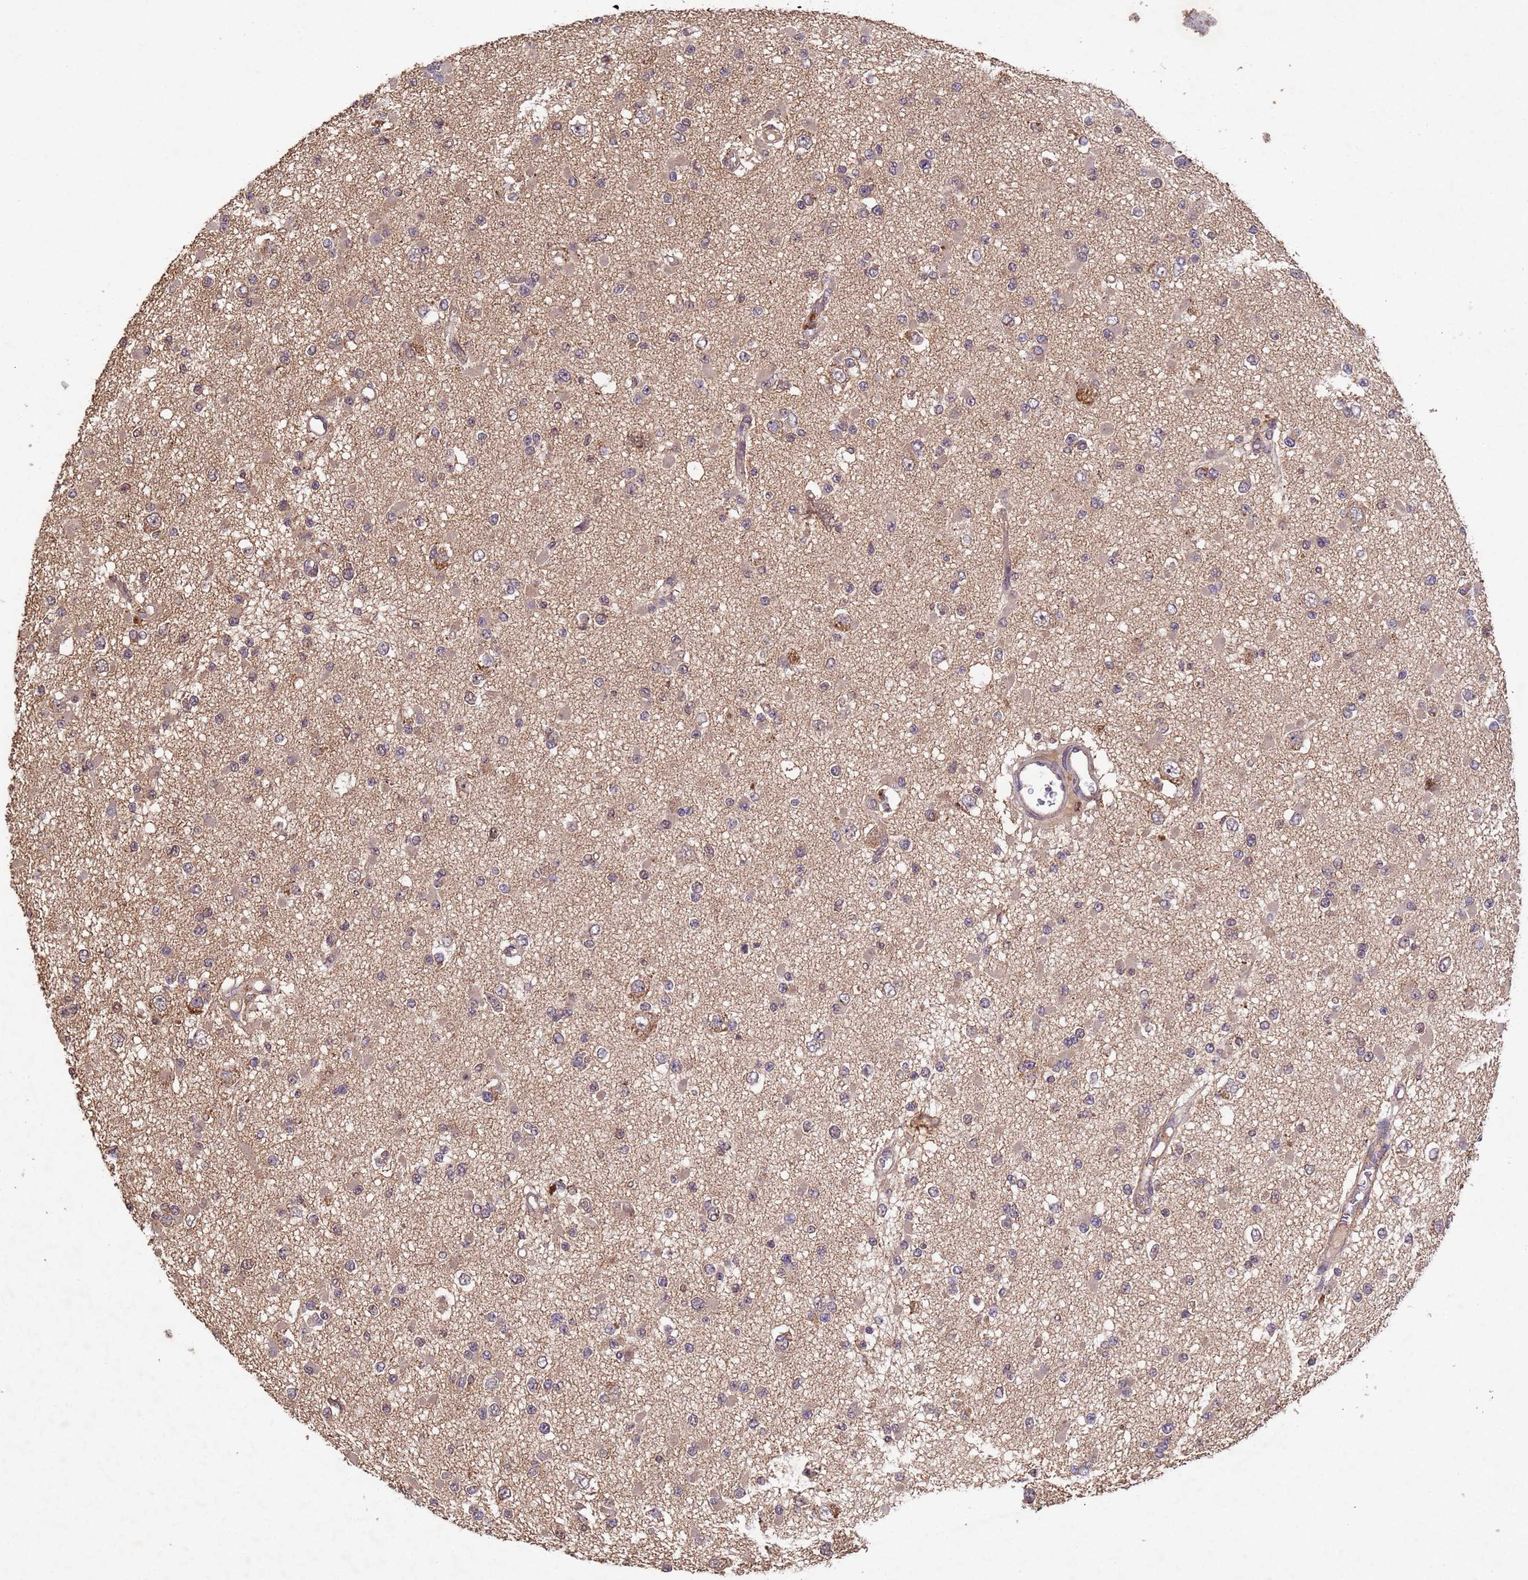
{"staining": {"intensity": "moderate", "quantity": ">75%", "location": "cytoplasmic/membranous"}, "tissue": "glioma", "cell_type": "Tumor cells", "image_type": "cancer", "snomed": [{"axis": "morphology", "description": "Glioma, malignant, Low grade"}, {"axis": "topography", "description": "Brain"}], "caption": "A medium amount of moderate cytoplasmic/membranous positivity is appreciated in approximately >75% of tumor cells in glioma tissue.", "gene": "FASTKD1", "patient": {"sex": "female", "age": 22}}